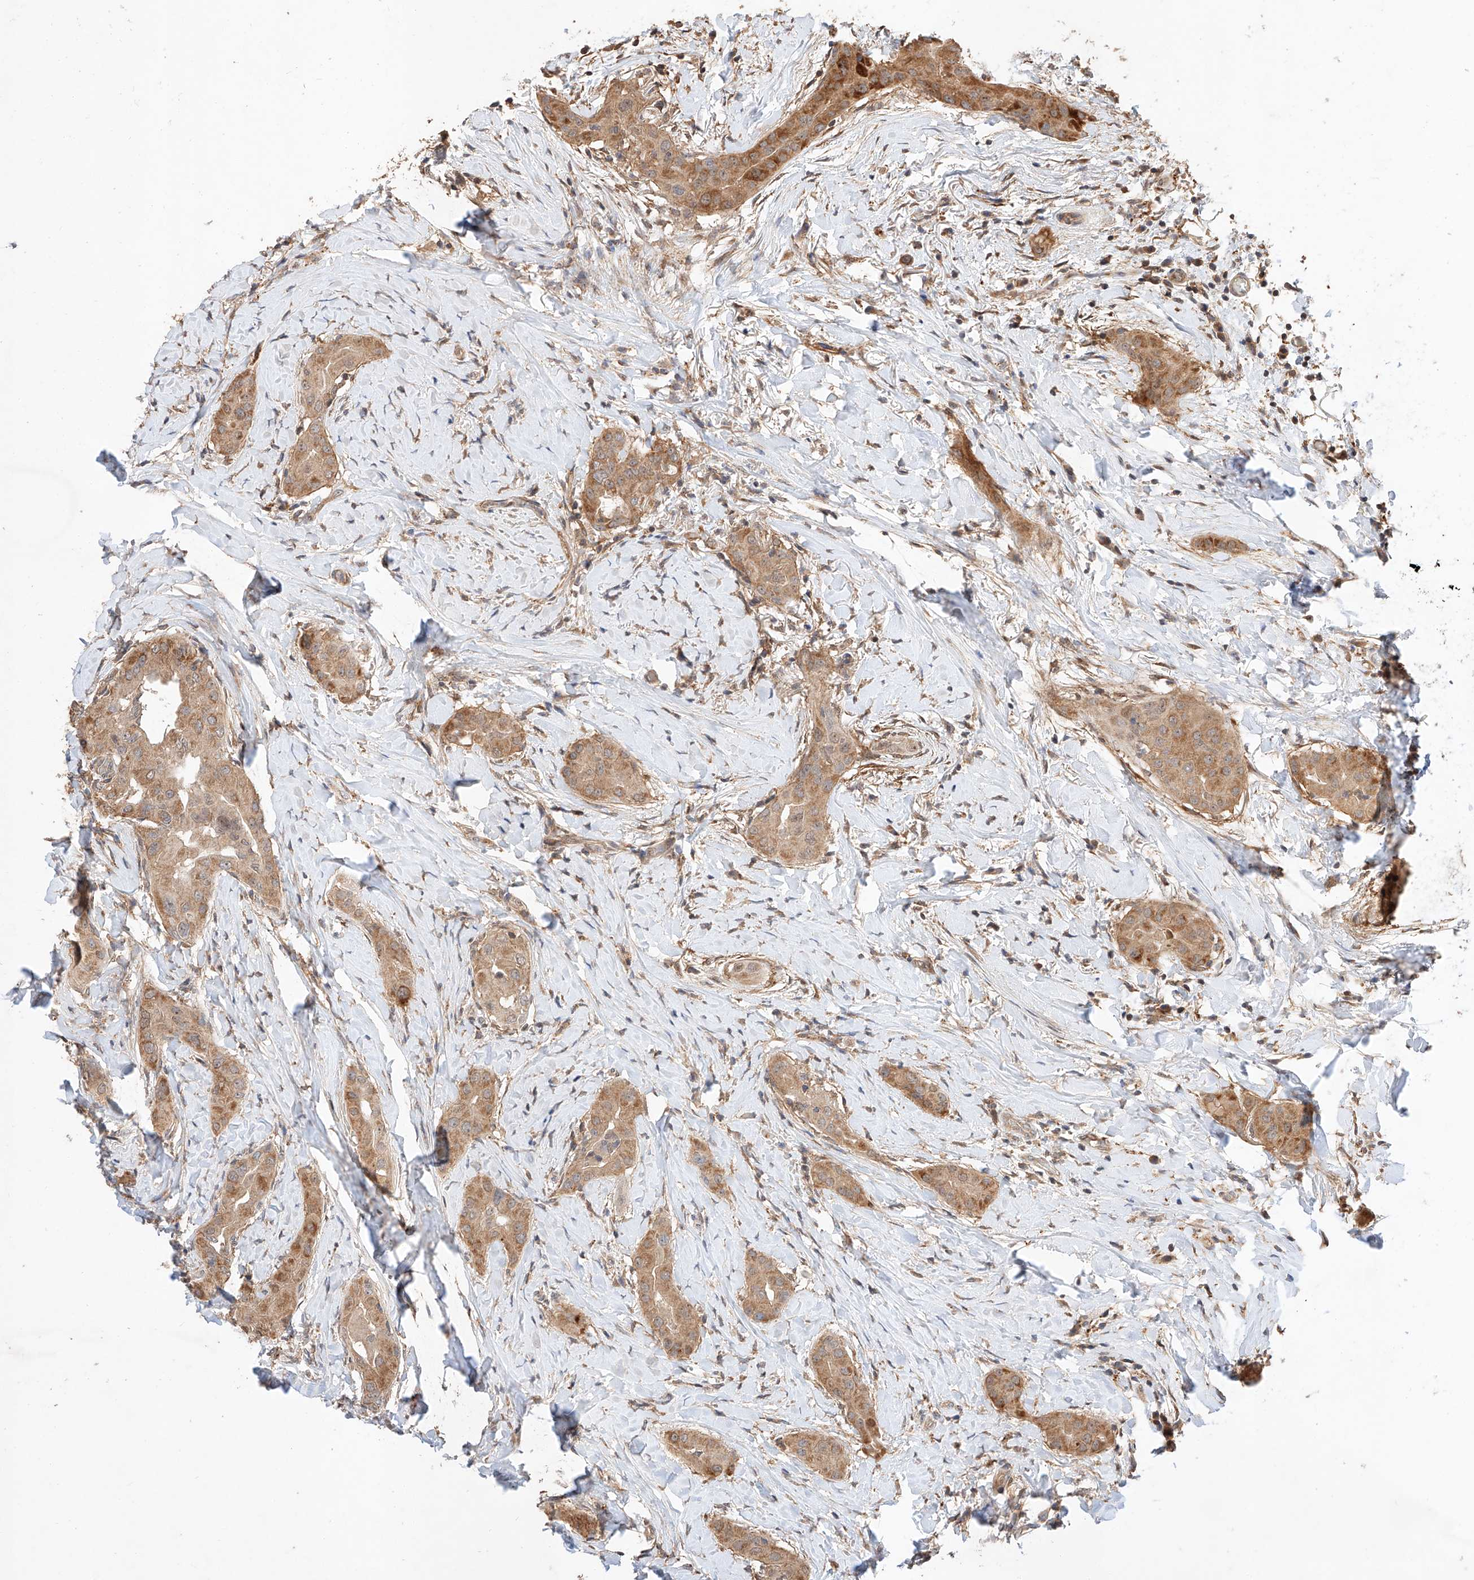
{"staining": {"intensity": "moderate", "quantity": ">75%", "location": "cytoplasmic/membranous"}, "tissue": "thyroid cancer", "cell_type": "Tumor cells", "image_type": "cancer", "snomed": [{"axis": "morphology", "description": "Papillary adenocarcinoma, NOS"}, {"axis": "topography", "description": "Thyroid gland"}], "caption": "Tumor cells exhibit moderate cytoplasmic/membranous positivity in approximately >75% of cells in thyroid cancer.", "gene": "RAB23", "patient": {"sex": "male", "age": 33}}